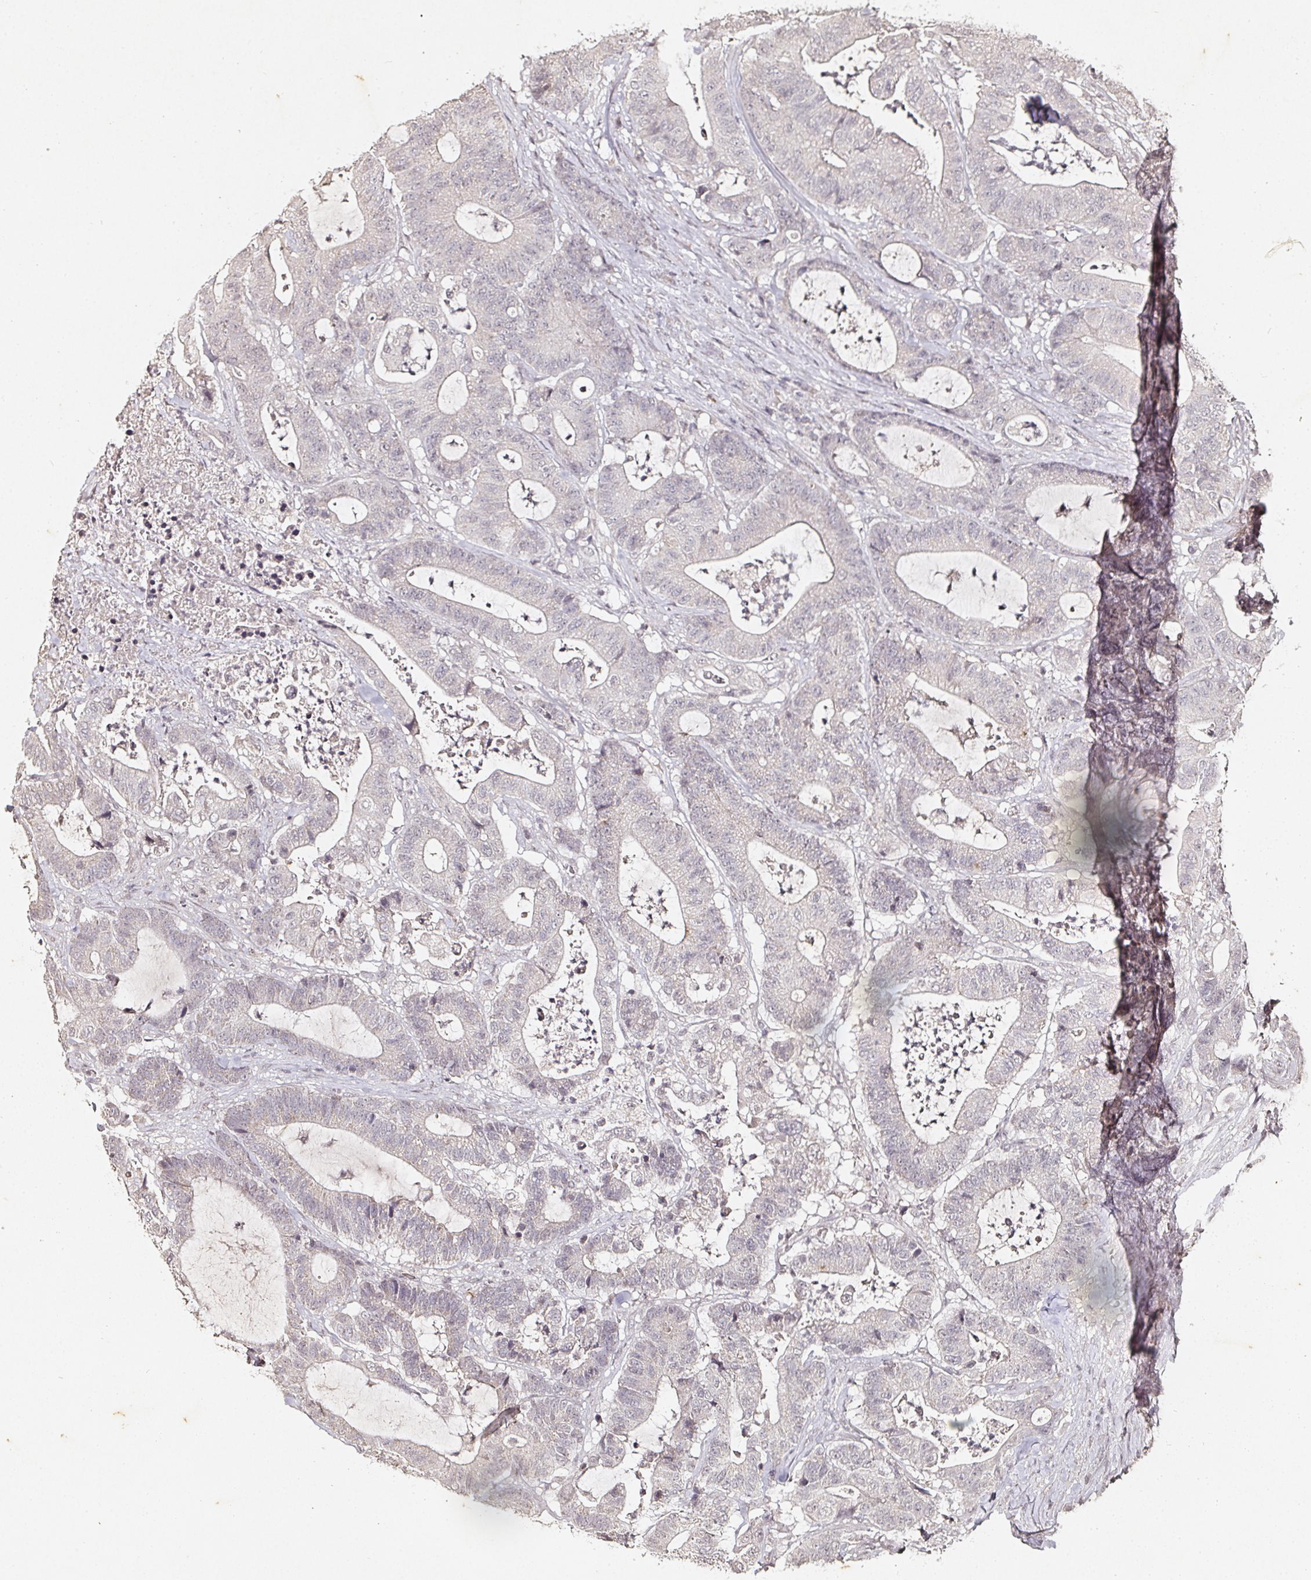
{"staining": {"intensity": "negative", "quantity": "none", "location": "none"}, "tissue": "colorectal cancer", "cell_type": "Tumor cells", "image_type": "cancer", "snomed": [{"axis": "morphology", "description": "Adenocarcinoma, NOS"}, {"axis": "topography", "description": "Colon"}], "caption": "A photomicrograph of human colorectal adenocarcinoma is negative for staining in tumor cells. (Brightfield microscopy of DAB (3,3'-diaminobenzidine) immunohistochemistry at high magnification).", "gene": "CAPN5", "patient": {"sex": "female", "age": 84}}